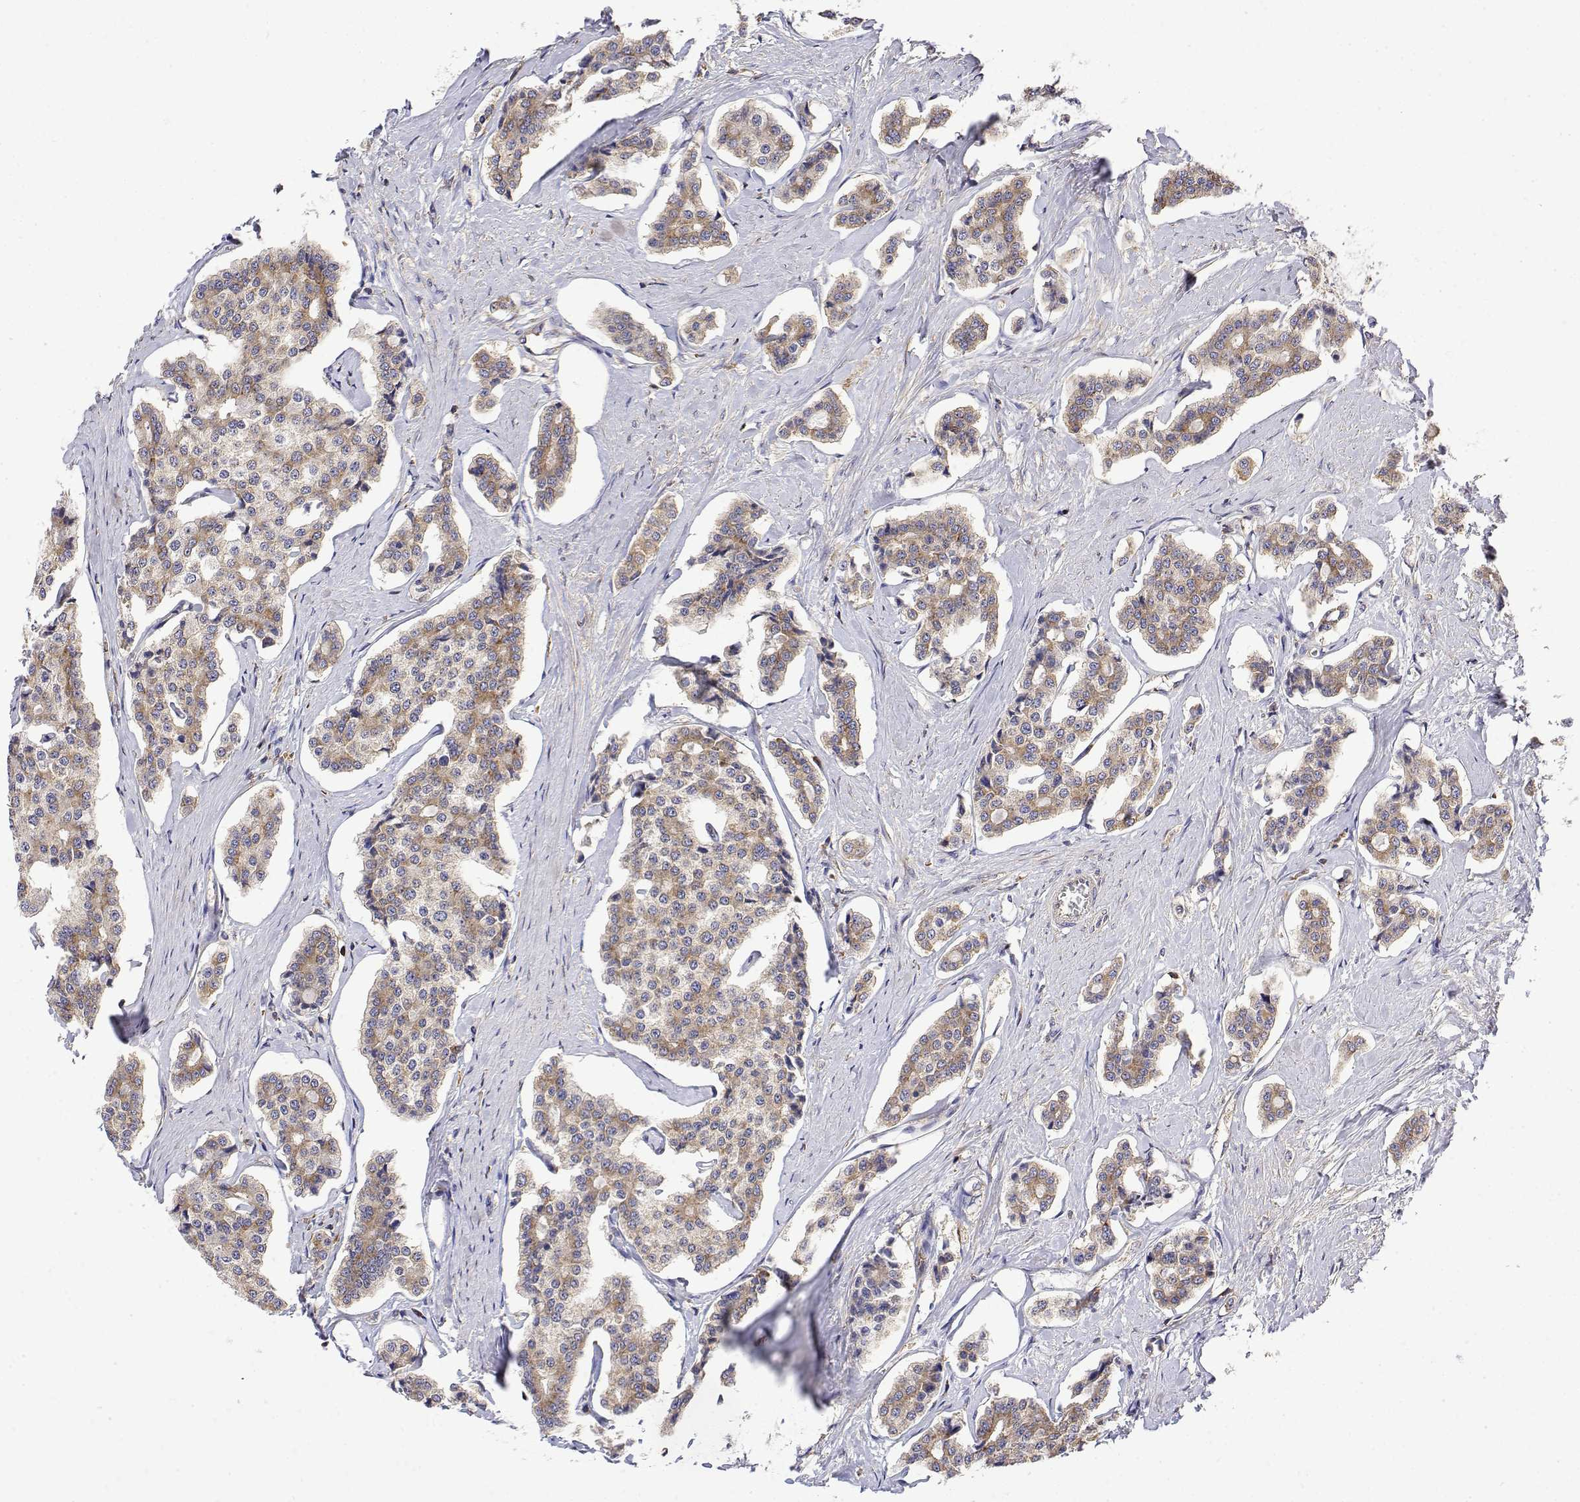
{"staining": {"intensity": "weak", "quantity": "25%-75%", "location": "cytoplasmic/membranous"}, "tissue": "carcinoid", "cell_type": "Tumor cells", "image_type": "cancer", "snomed": [{"axis": "morphology", "description": "Carcinoid, malignant, NOS"}, {"axis": "topography", "description": "Small intestine"}], "caption": "Protein expression by immunohistochemistry (IHC) shows weak cytoplasmic/membranous expression in about 25%-75% of tumor cells in malignant carcinoid. (IHC, brightfield microscopy, high magnification).", "gene": "EEF1G", "patient": {"sex": "female", "age": 65}}